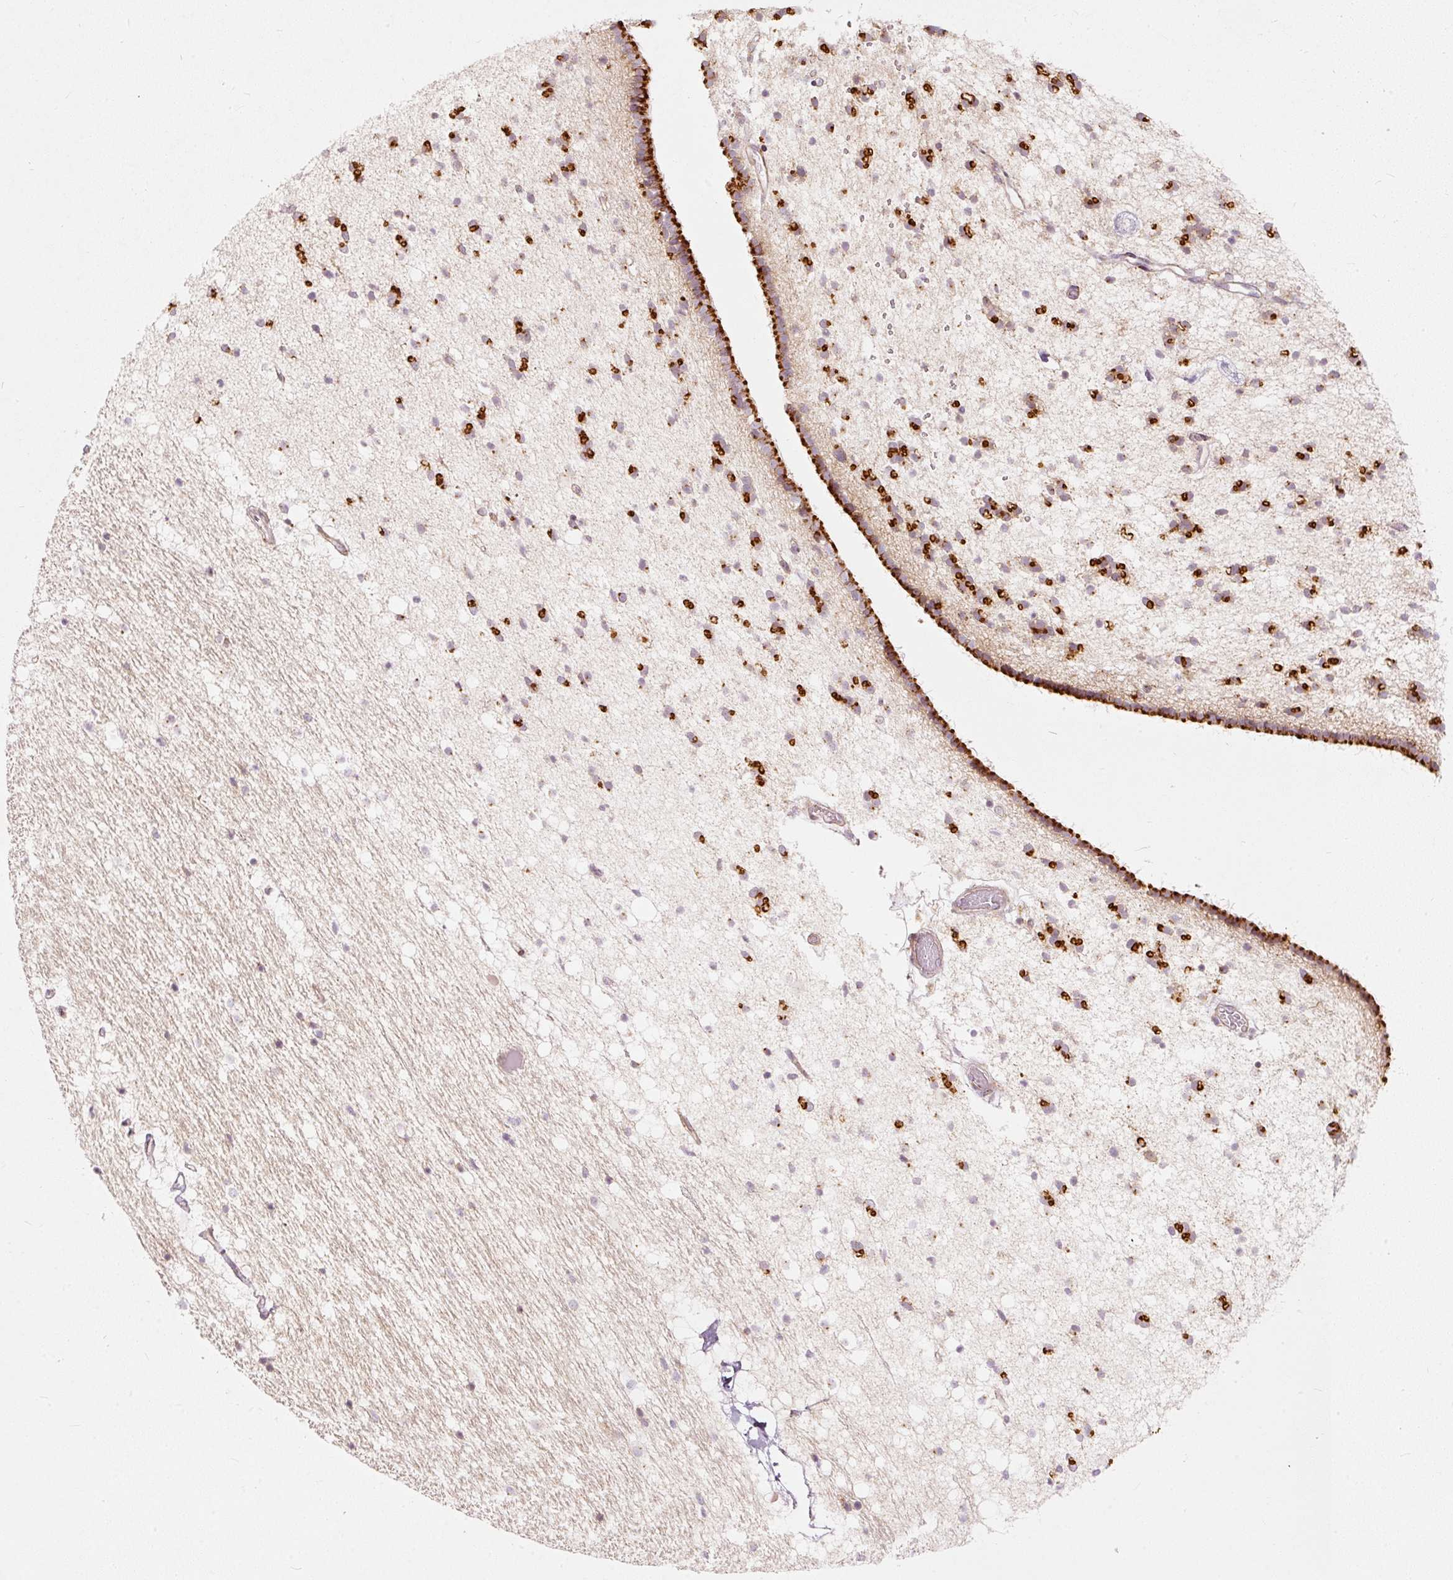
{"staining": {"intensity": "negative", "quantity": "none", "location": "none"}, "tissue": "caudate", "cell_type": "Glial cells", "image_type": "normal", "snomed": [{"axis": "morphology", "description": "Normal tissue, NOS"}, {"axis": "topography", "description": "Lateral ventricle wall"}], "caption": "Human caudate stained for a protein using immunohistochemistry (IHC) displays no staining in glial cells.", "gene": "SNAPC5", "patient": {"sex": "male", "age": 37}}